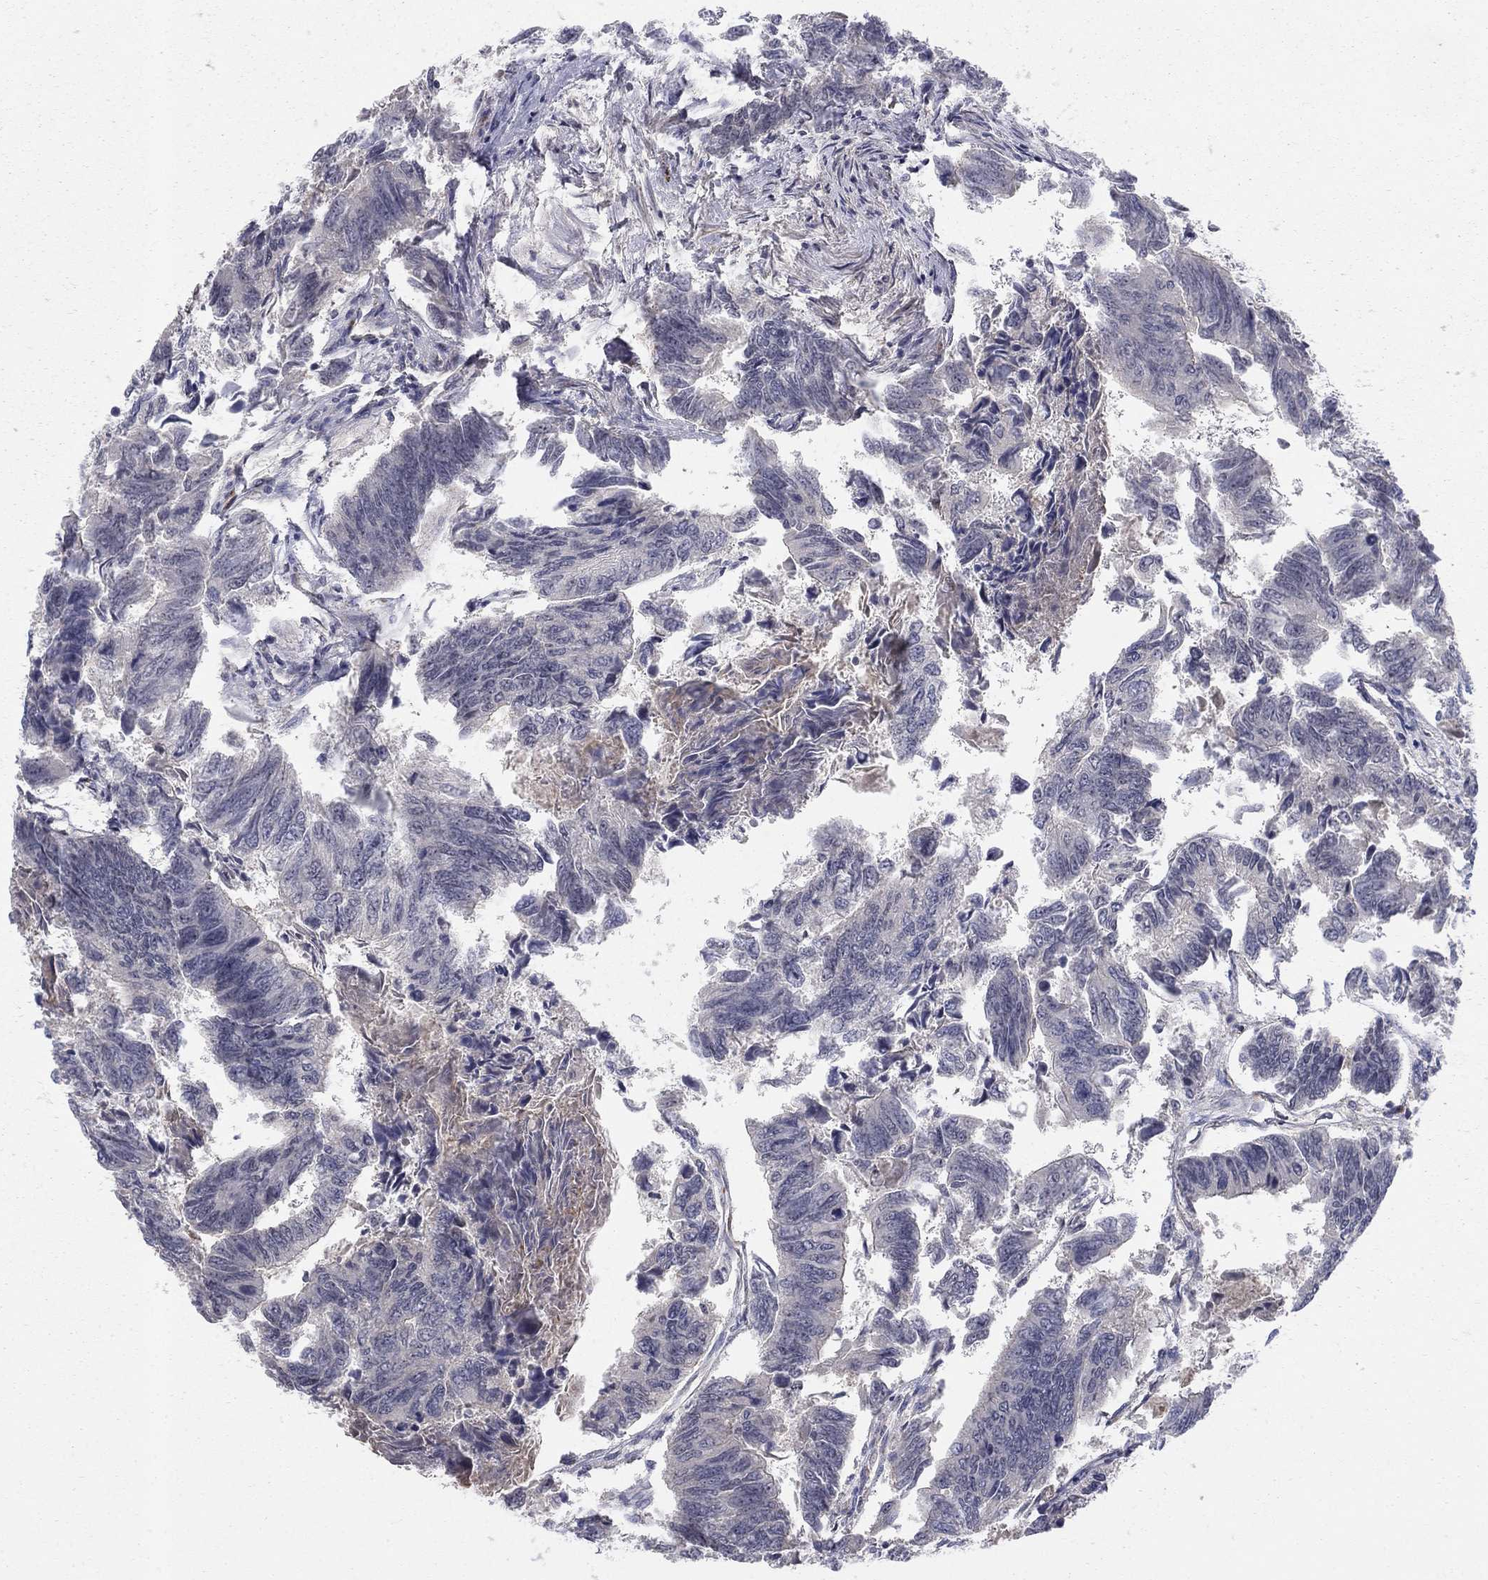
{"staining": {"intensity": "negative", "quantity": "none", "location": "none"}, "tissue": "colorectal cancer", "cell_type": "Tumor cells", "image_type": "cancer", "snomed": [{"axis": "morphology", "description": "Adenocarcinoma, NOS"}, {"axis": "topography", "description": "Colon"}], "caption": "Photomicrograph shows no protein positivity in tumor cells of colorectal cancer tissue.", "gene": "MSRA", "patient": {"sex": "female", "age": 65}}